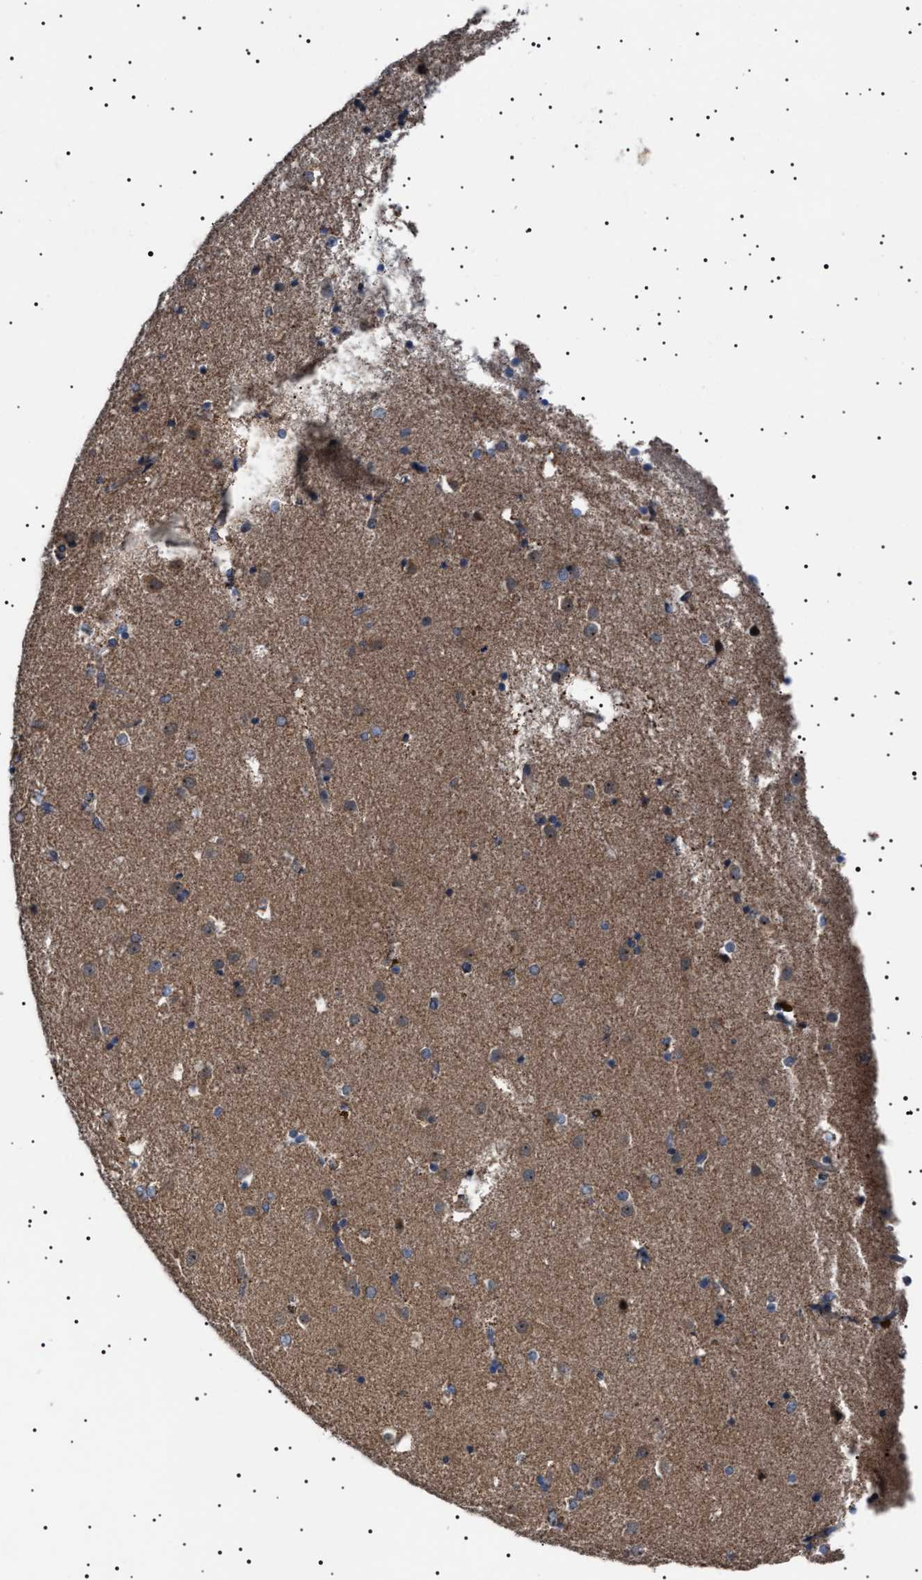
{"staining": {"intensity": "weak", "quantity": "<25%", "location": "cytoplasmic/membranous"}, "tissue": "caudate", "cell_type": "Glial cells", "image_type": "normal", "snomed": [{"axis": "morphology", "description": "Normal tissue, NOS"}, {"axis": "topography", "description": "Lateral ventricle wall"}], "caption": "An IHC photomicrograph of unremarkable caudate is shown. There is no staining in glial cells of caudate. The staining is performed using DAB brown chromogen with nuclei counter-stained in using hematoxylin.", "gene": "PTRH1", "patient": {"sex": "male", "age": 70}}